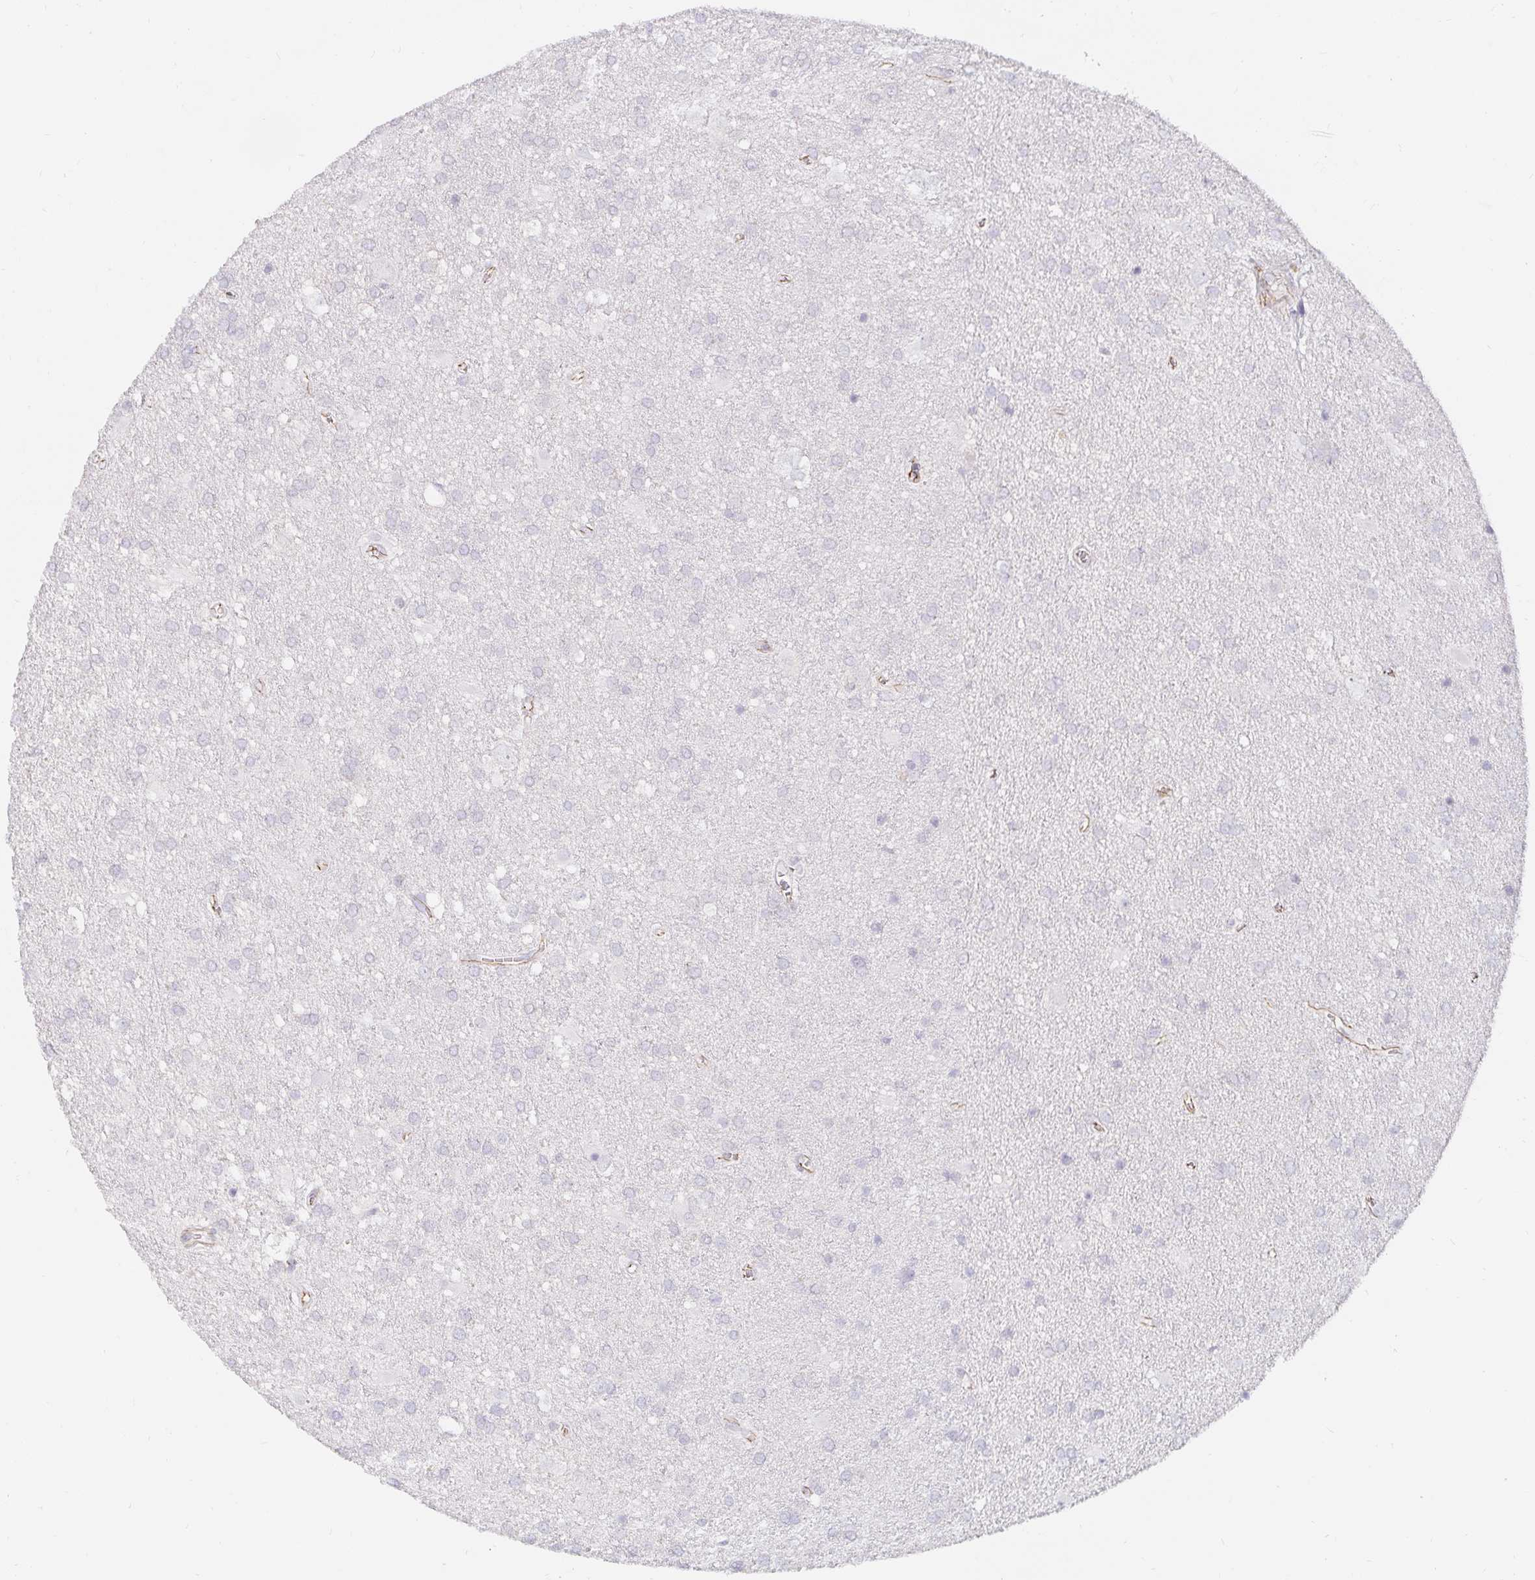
{"staining": {"intensity": "negative", "quantity": "none", "location": "none"}, "tissue": "glioma", "cell_type": "Tumor cells", "image_type": "cancer", "snomed": [{"axis": "morphology", "description": "Glioma, malignant, Low grade"}, {"axis": "topography", "description": "Brain"}], "caption": "Immunohistochemical staining of glioma reveals no significant expression in tumor cells. (Brightfield microscopy of DAB immunohistochemistry (IHC) at high magnification).", "gene": "PDX1", "patient": {"sex": "male", "age": 66}}